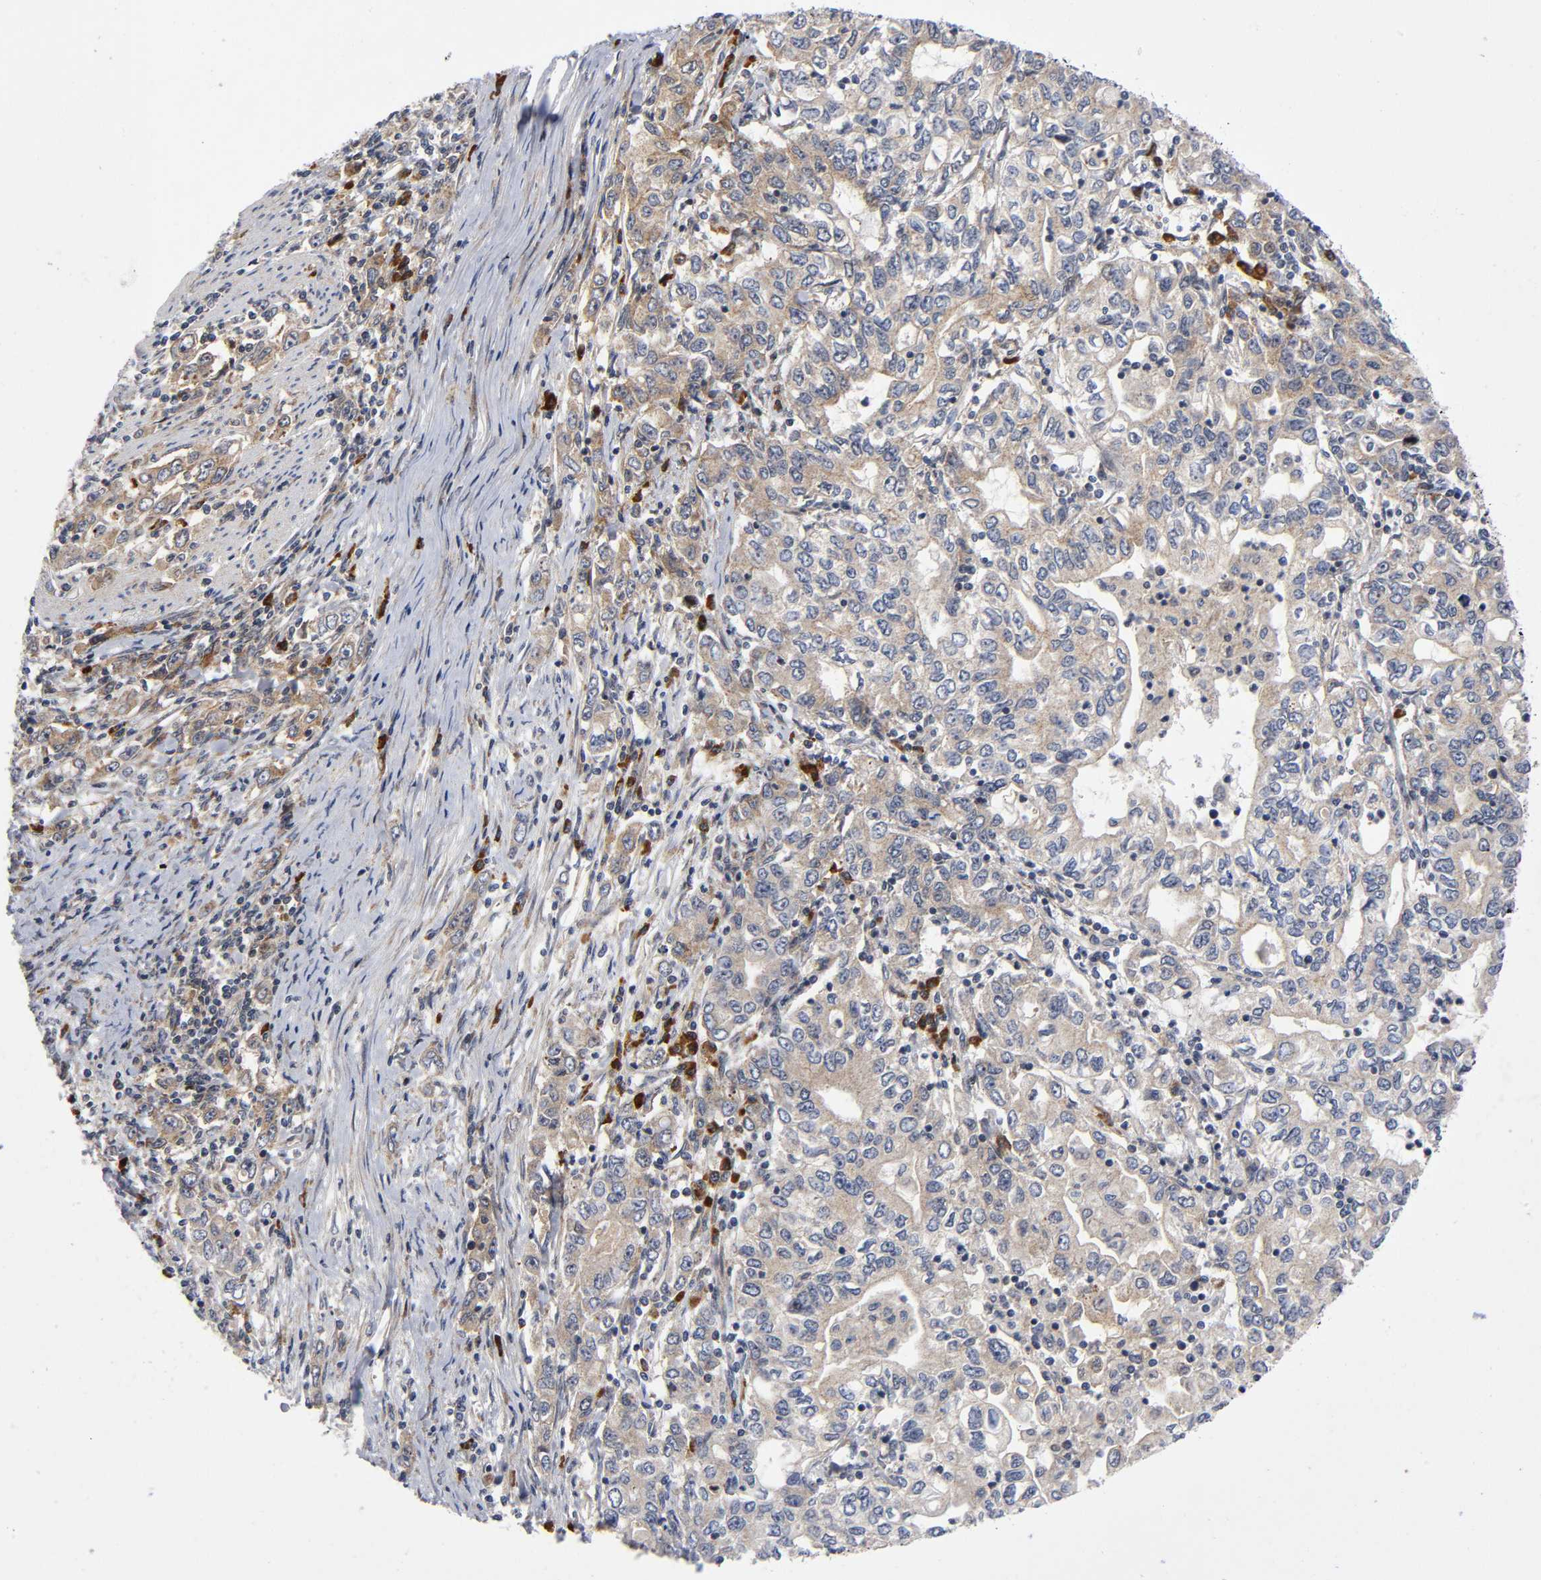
{"staining": {"intensity": "moderate", "quantity": ">75%", "location": "cytoplasmic/membranous"}, "tissue": "stomach cancer", "cell_type": "Tumor cells", "image_type": "cancer", "snomed": [{"axis": "morphology", "description": "Adenocarcinoma, NOS"}, {"axis": "topography", "description": "Stomach, lower"}], "caption": "An immunohistochemistry micrograph of tumor tissue is shown. Protein staining in brown labels moderate cytoplasmic/membranous positivity in stomach cancer within tumor cells.", "gene": "EIF5", "patient": {"sex": "female", "age": 72}}